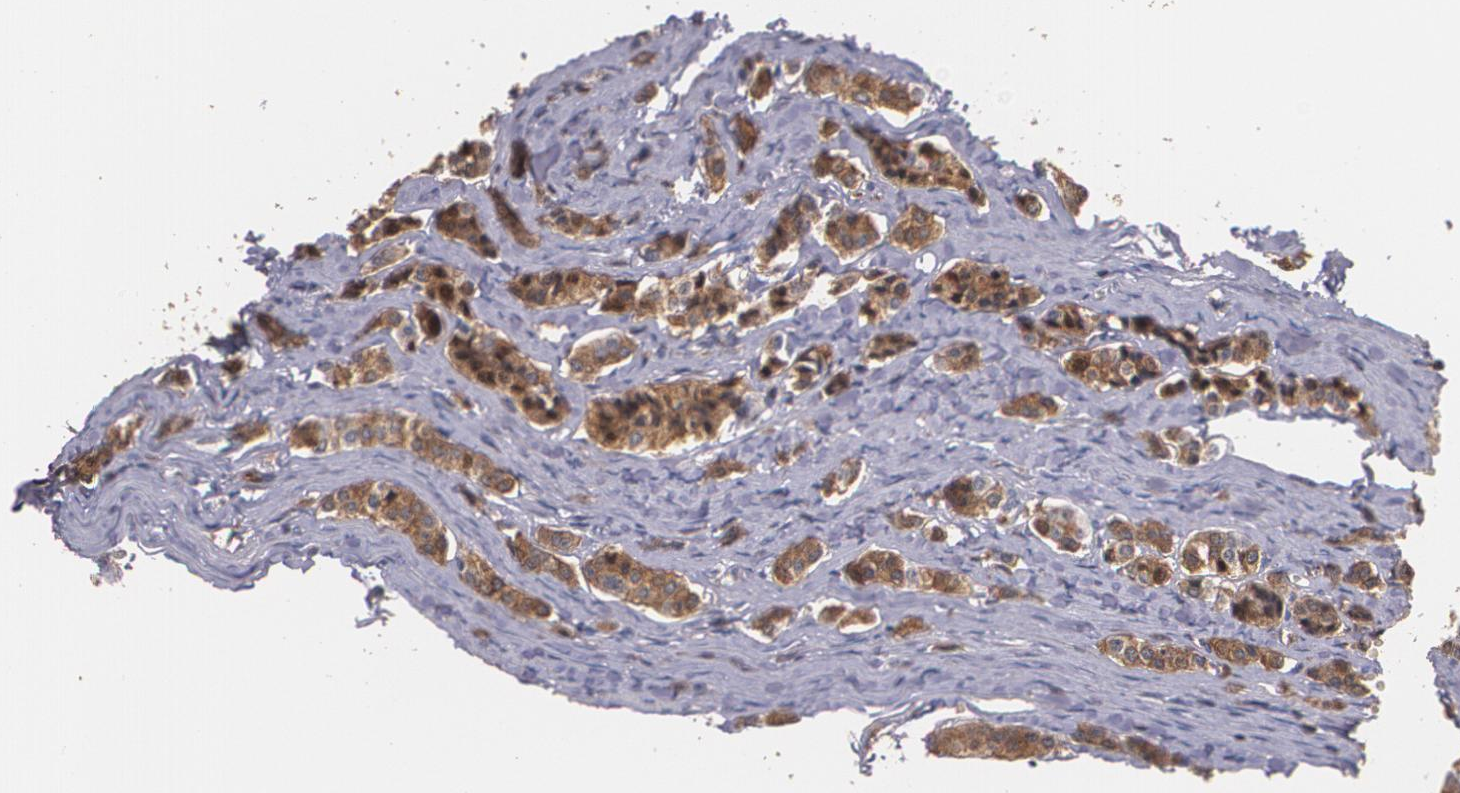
{"staining": {"intensity": "strong", "quantity": ">75%", "location": "cytoplasmic/membranous,nuclear"}, "tissue": "carcinoid", "cell_type": "Tumor cells", "image_type": "cancer", "snomed": [{"axis": "morphology", "description": "Carcinoid, malignant, NOS"}, {"axis": "topography", "description": "Small intestine"}], "caption": "The image displays staining of malignant carcinoid, revealing strong cytoplasmic/membranous and nuclear protein expression (brown color) within tumor cells.", "gene": "PTS", "patient": {"sex": "male", "age": 63}}